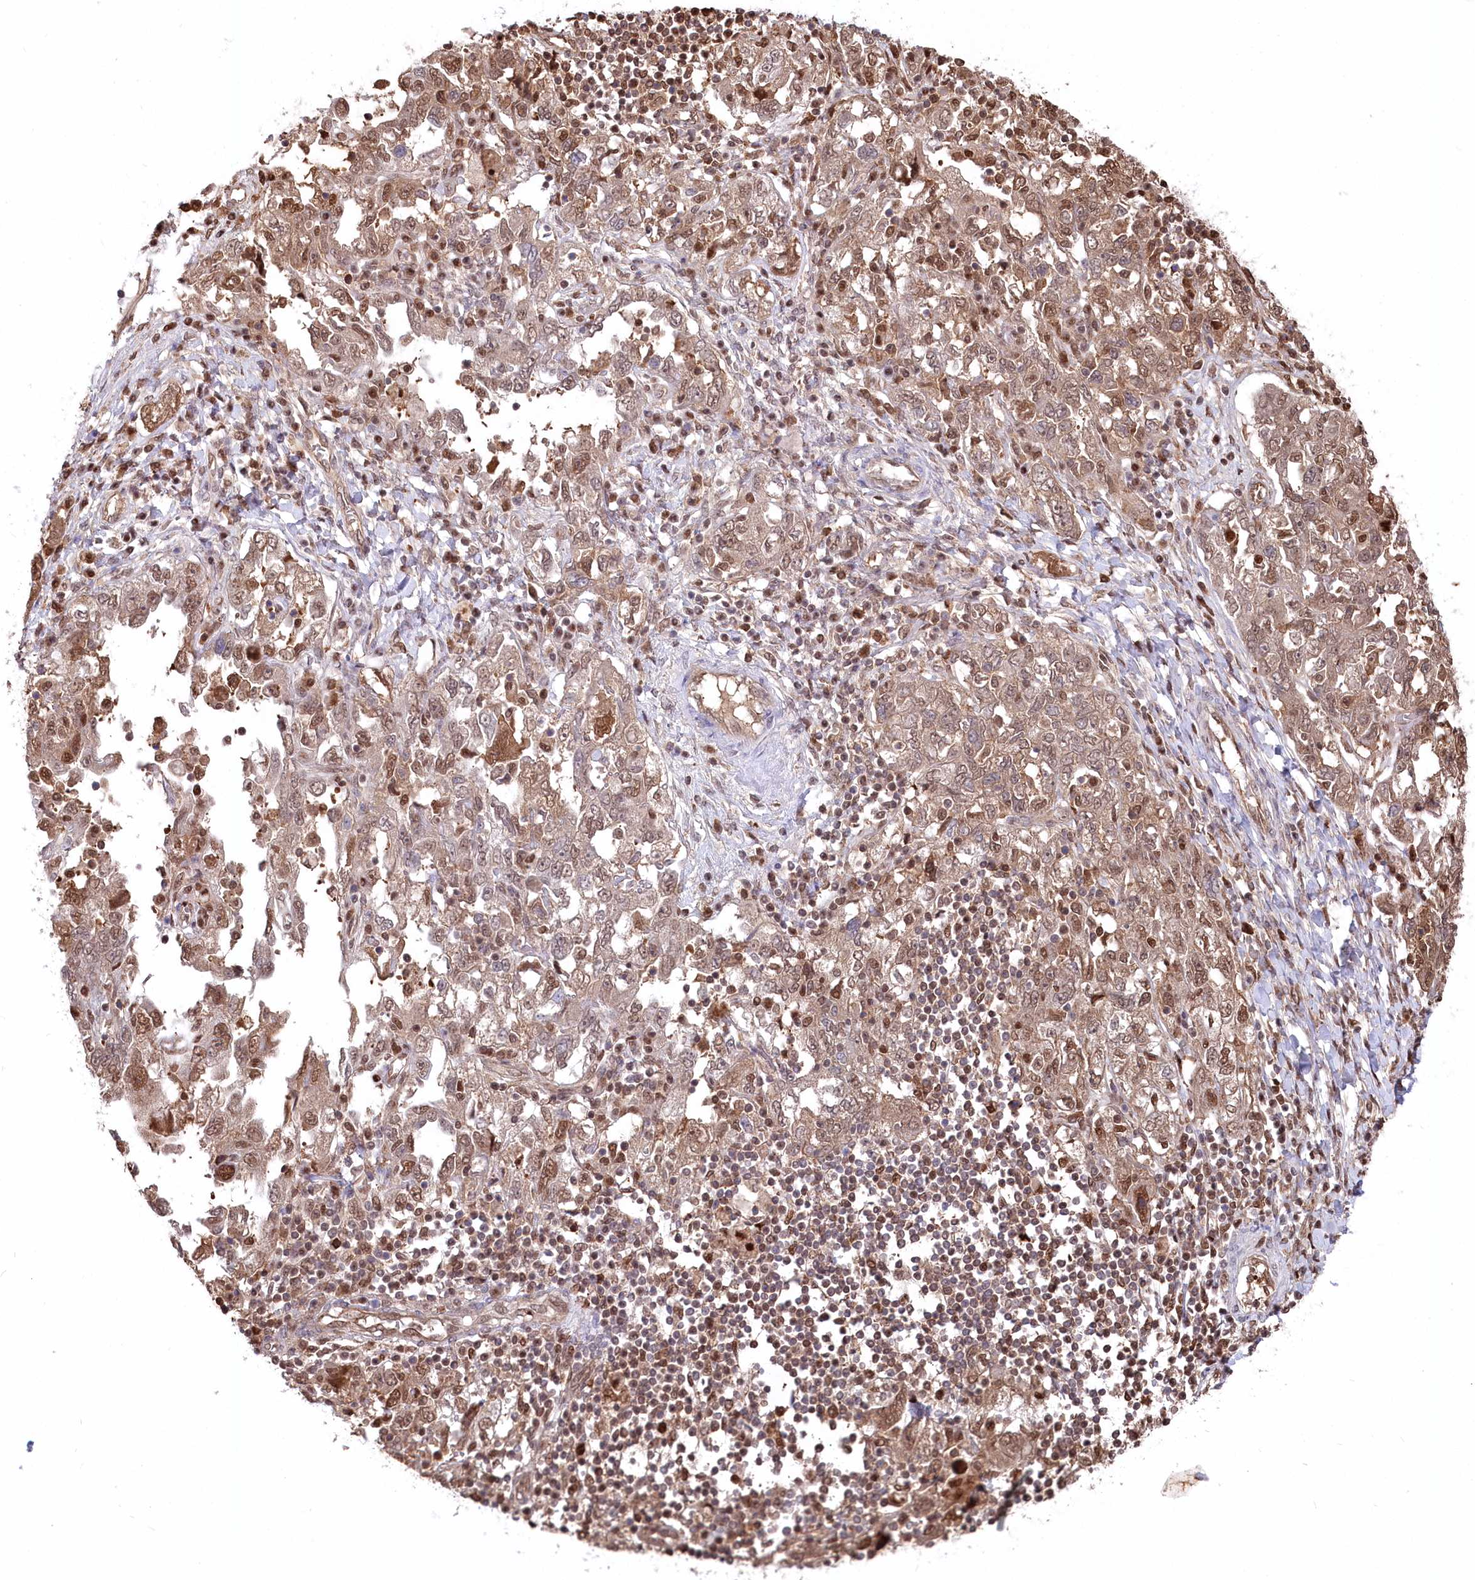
{"staining": {"intensity": "moderate", "quantity": ">75%", "location": "cytoplasmic/membranous,nuclear"}, "tissue": "ovarian cancer", "cell_type": "Tumor cells", "image_type": "cancer", "snomed": [{"axis": "morphology", "description": "Carcinoma, NOS"}, {"axis": "morphology", "description": "Cystadenocarcinoma, serous, NOS"}, {"axis": "topography", "description": "Ovary"}], "caption": "Protein staining of ovarian cancer (carcinoma) tissue exhibits moderate cytoplasmic/membranous and nuclear staining in about >75% of tumor cells. (Stains: DAB in brown, nuclei in blue, Microscopy: brightfield microscopy at high magnification).", "gene": "PSMA1", "patient": {"sex": "female", "age": 69}}